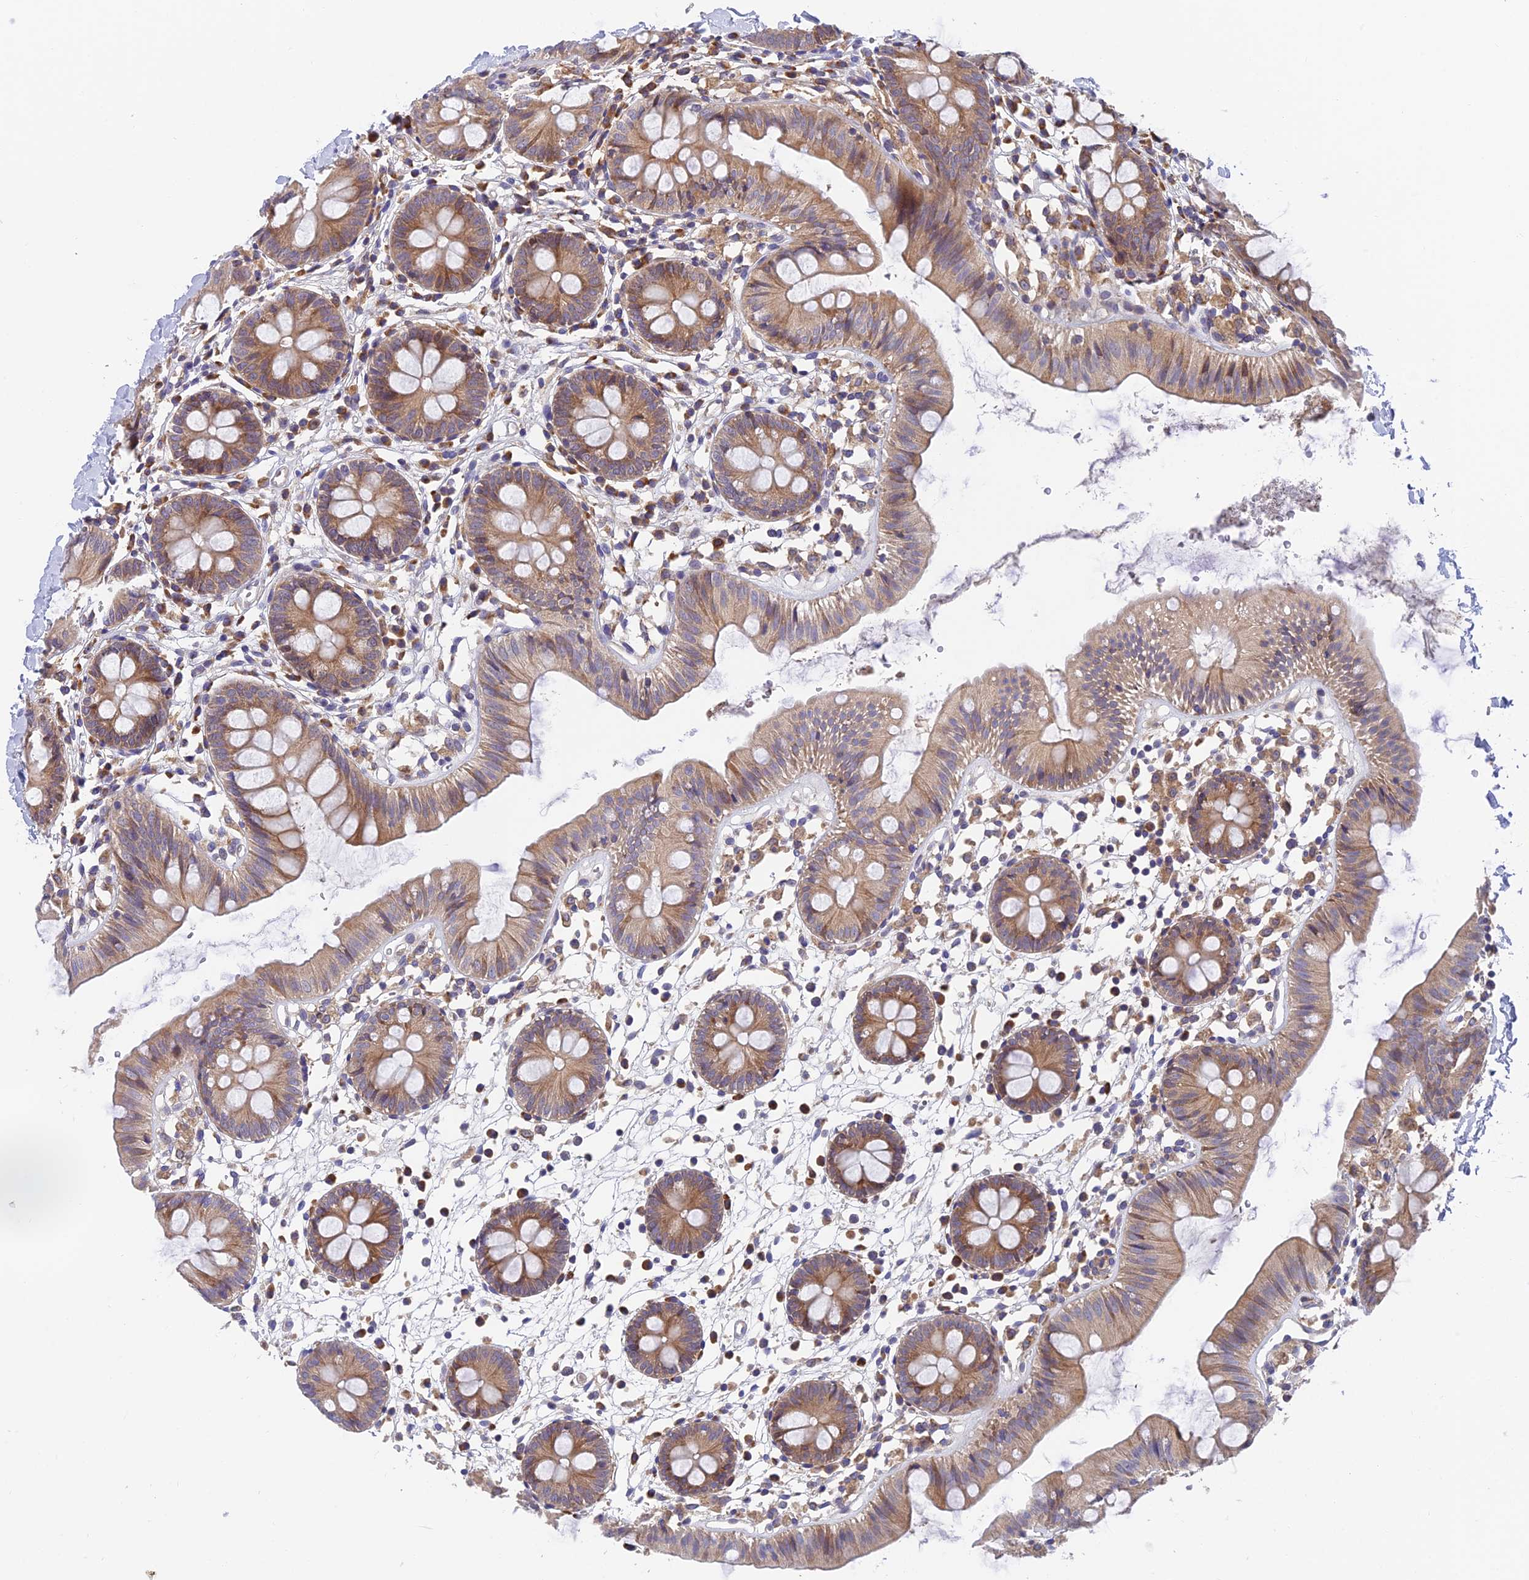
{"staining": {"intensity": "moderate", "quantity": ">75%", "location": "cytoplasmic/membranous"}, "tissue": "colon", "cell_type": "Glandular cells", "image_type": "normal", "snomed": [{"axis": "morphology", "description": "Normal tissue, NOS"}, {"axis": "topography", "description": "Colon"}], "caption": "Moderate cytoplasmic/membranous staining for a protein is identified in about >75% of glandular cells of unremarkable colon using IHC.", "gene": "IPO5", "patient": {"sex": "male", "age": 56}}